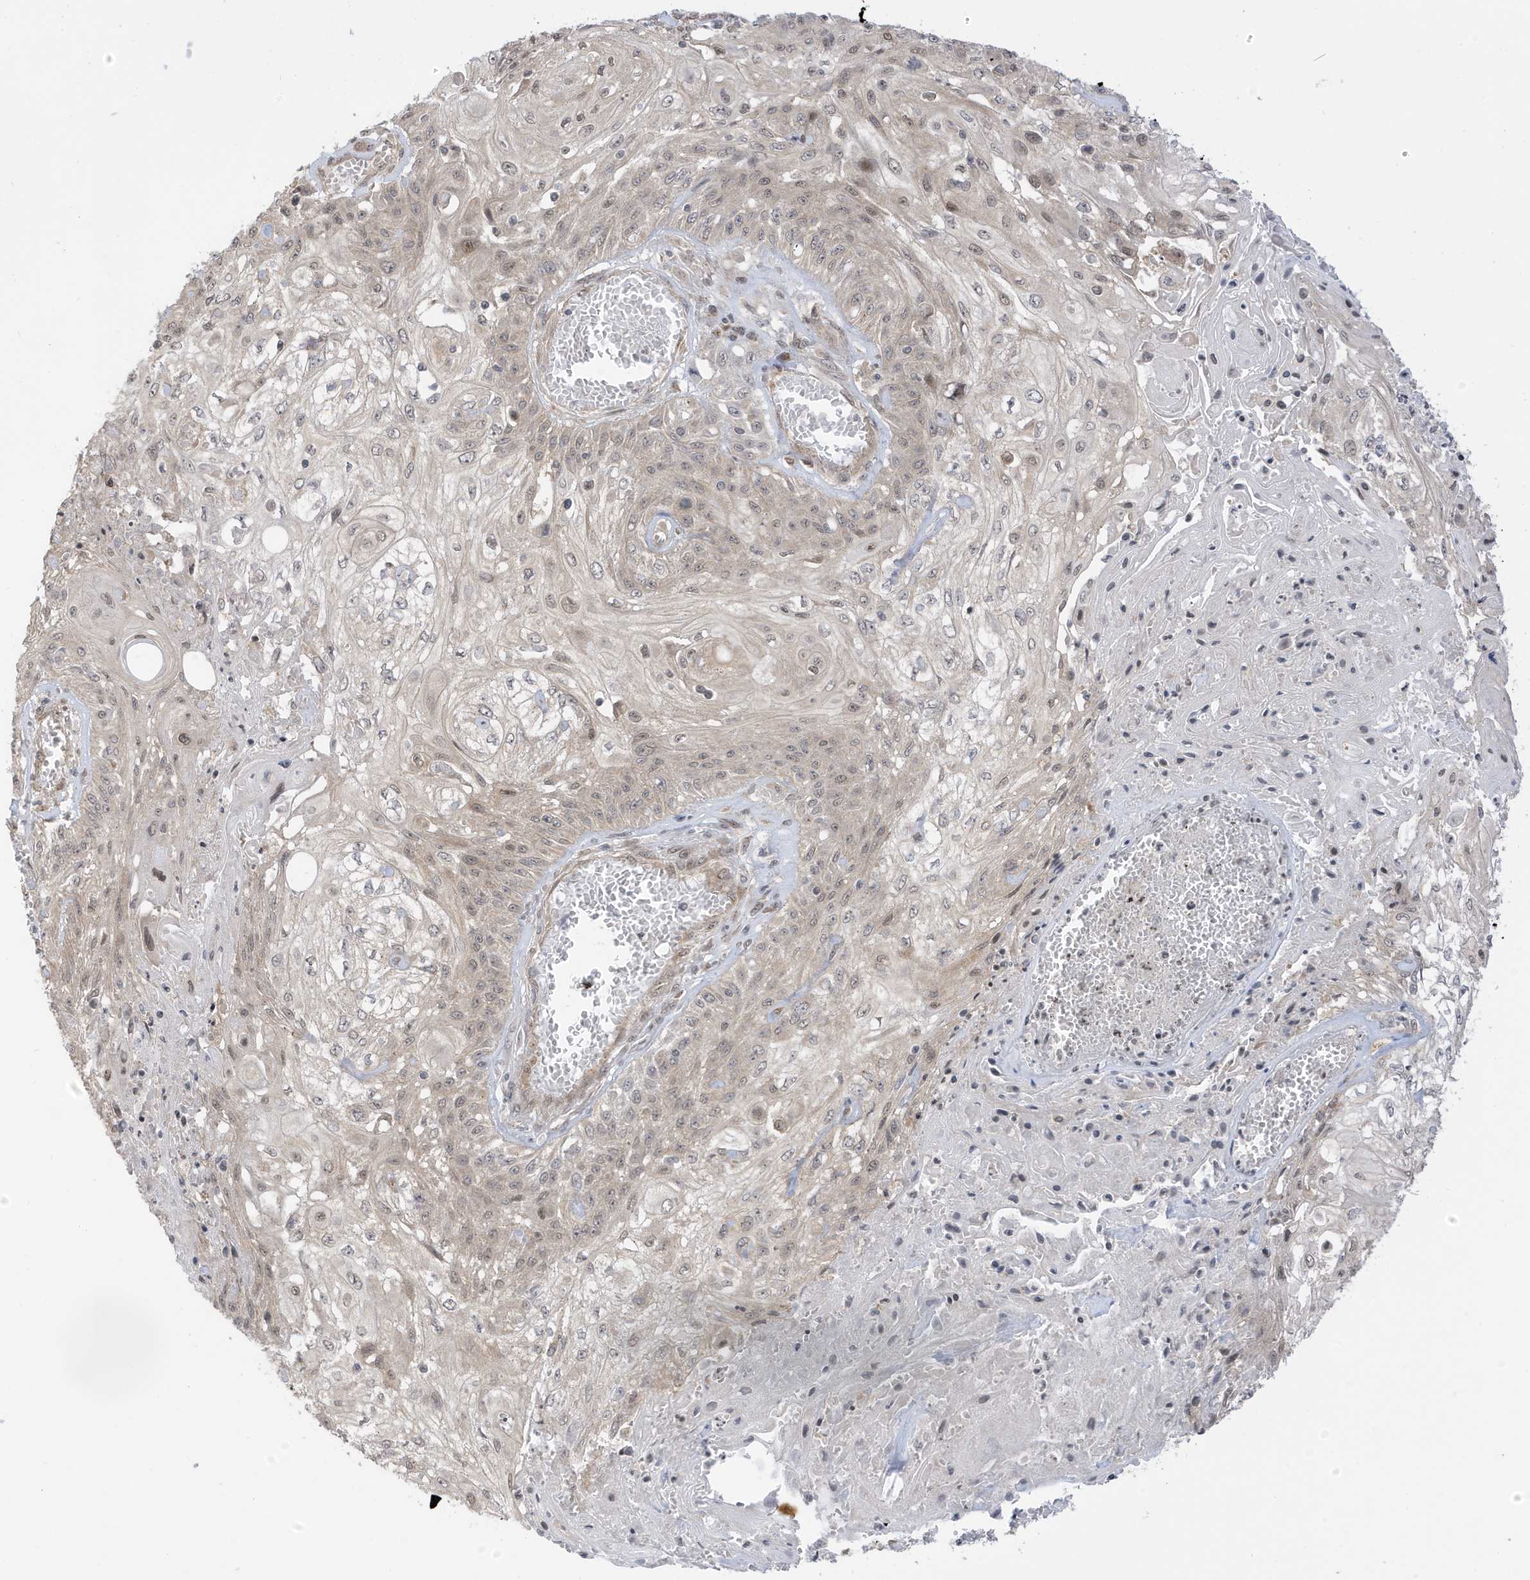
{"staining": {"intensity": "weak", "quantity": ">75%", "location": "nuclear"}, "tissue": "skin cancer", "cell_type": "Tumor cells", "image_type": "cancer", "snomed": [{"axis": "morphology", "description": "Squamous cell carcinoma, NOS"}, {"axis": "morphology", "description": "Squamous cell carcinoma, metastatic, NOS"}, {"axis": "topography", "description": "Skin"}, {"axis": "topography", "description": "Lymph node"}], "caption": "Human skin cancer stained with a brown dye demonstrates weak nuclear positive expression in about >75% of tumor cells.", "gene": "TAB3", "patient": {"sex": "male", "age": 75}}